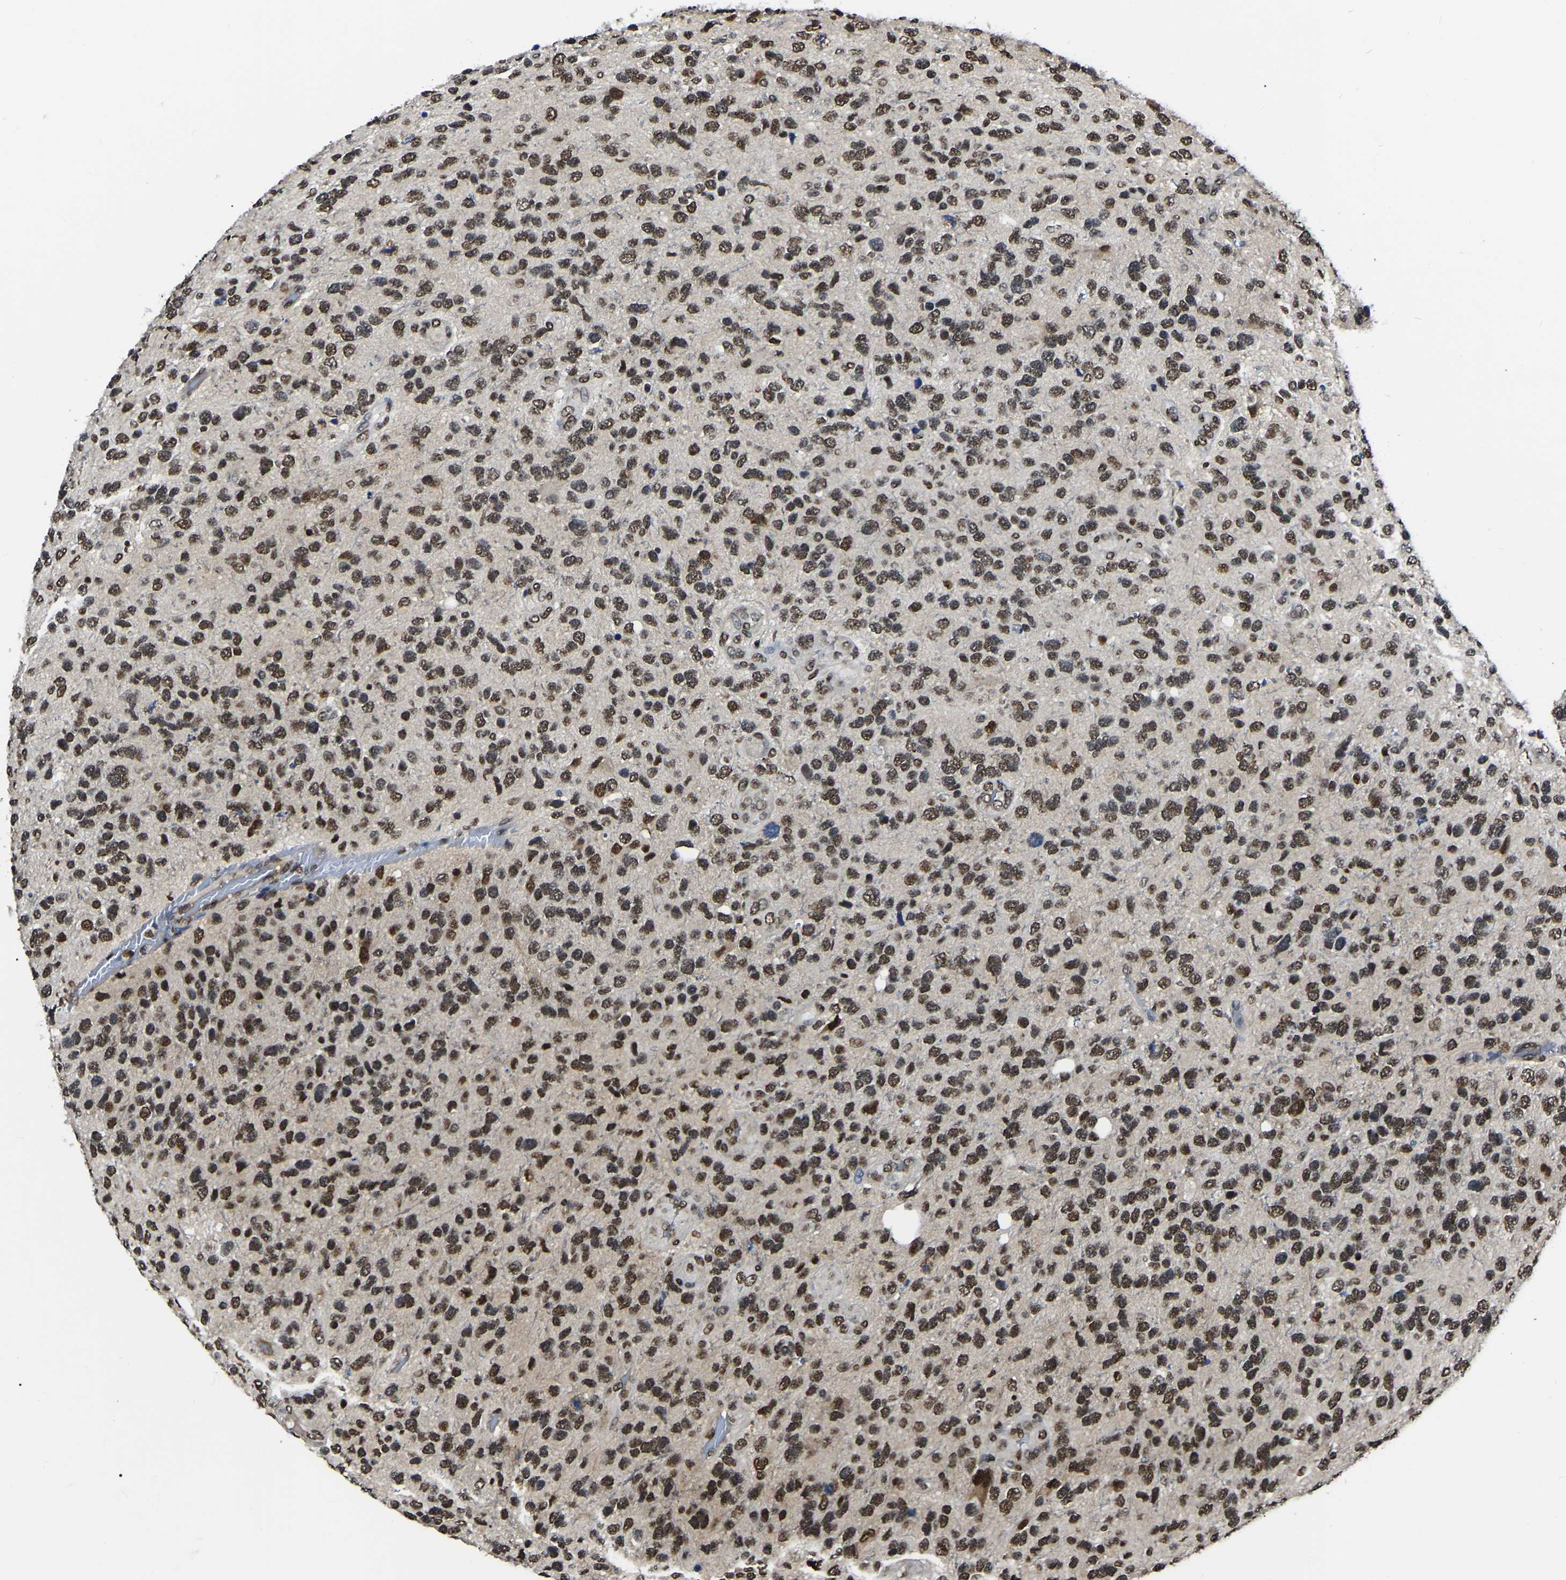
{"staining": {"intensity": "strong", "quantity": ">75%", "location": "nuclear"}, "tissue": "glioma", "cell_type": "Tumor cells", "image_type": "cancer", "snomed": [{"axis": "morphology", "description": "Glioma, malignant, High grade"}, {"axis": "topography", "description": "Brain"}], "caption": "DAB immunohistochemical staining of human malignant glioma (high-grade) displays strong nuclear protein positivity in about >75% of tumor cells.", "gene": "TRIM35", "patient": {"sex": "female", "age": 58}}